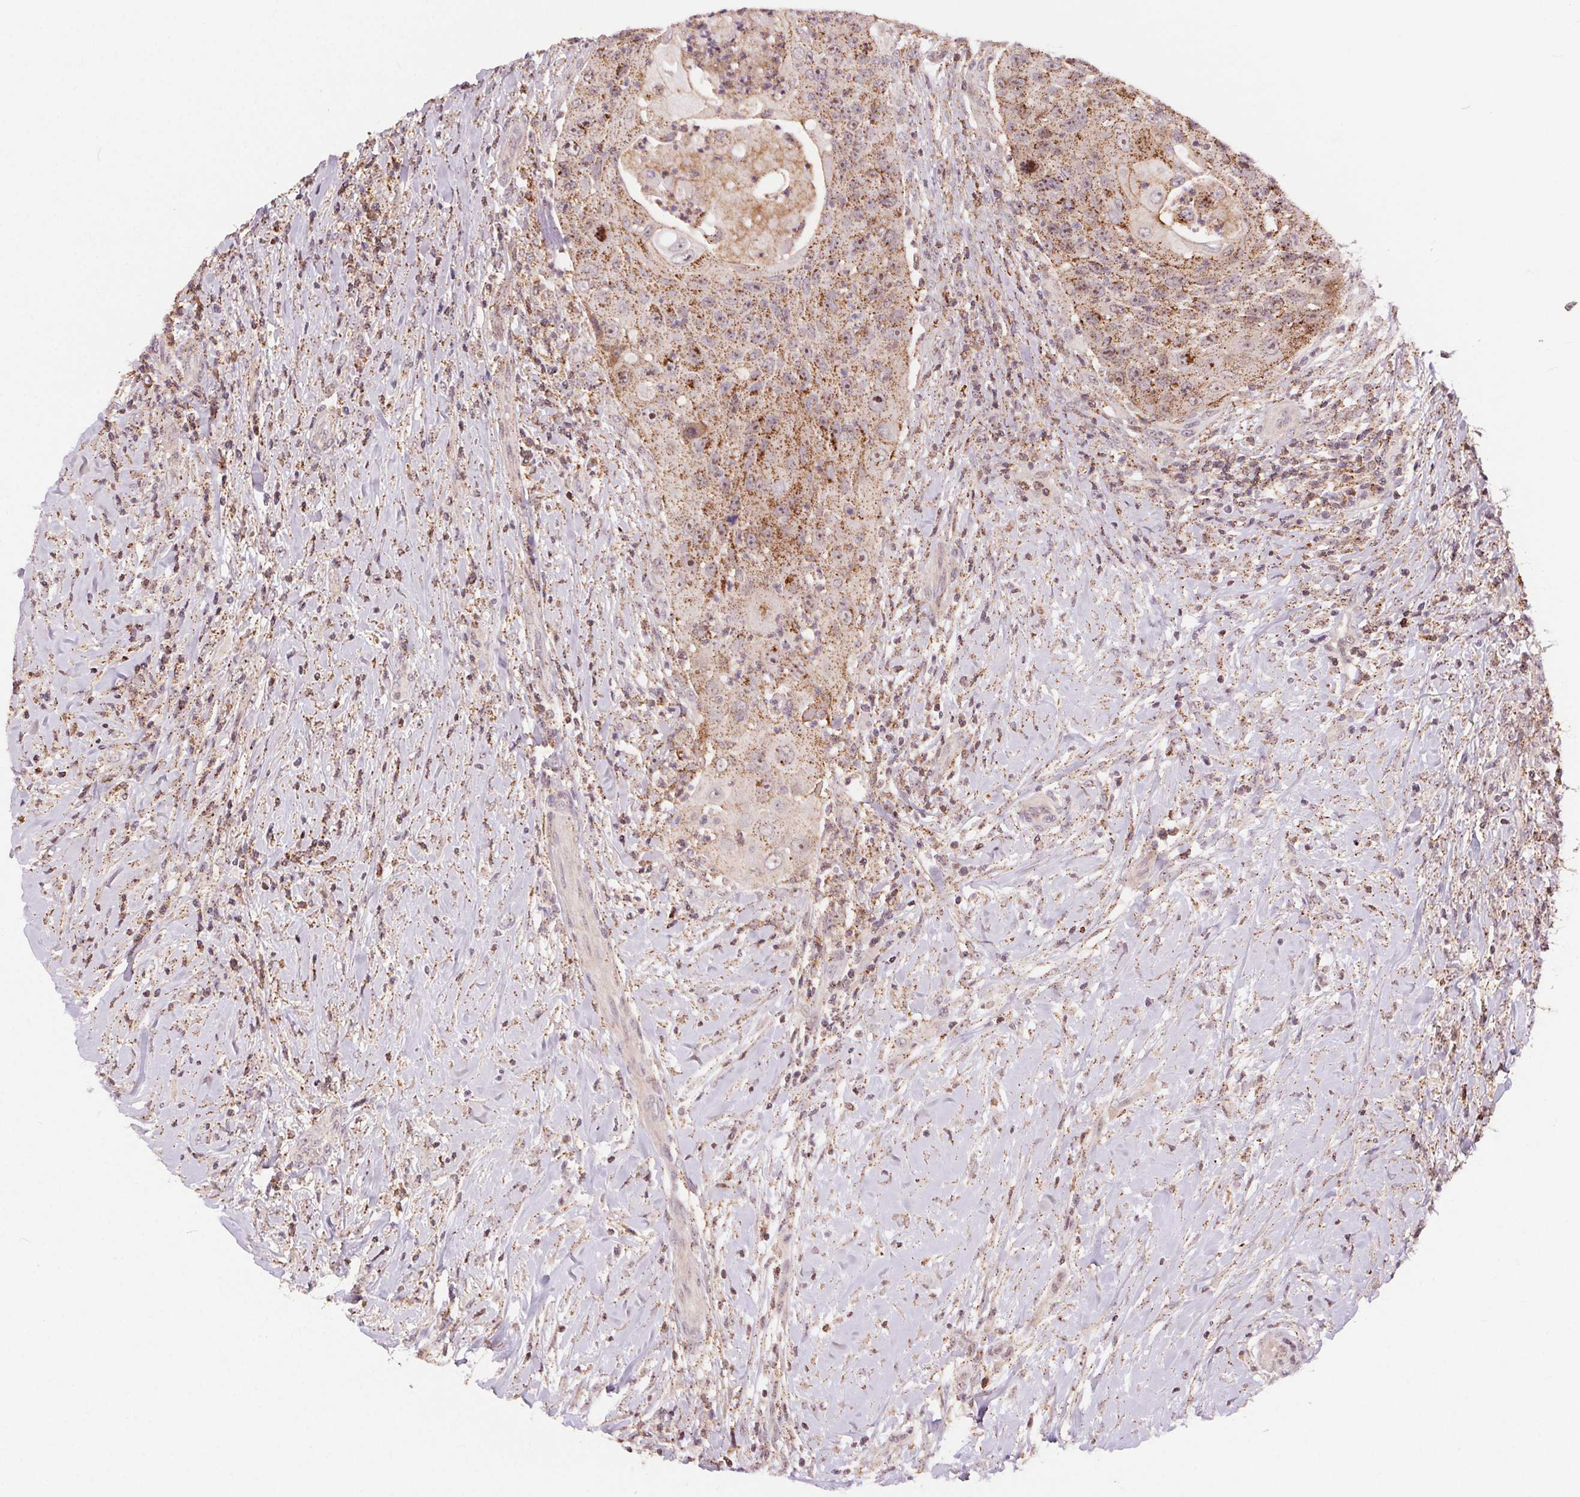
{"staining": {"intensity": "moderate", "quantity": ">75%", "location": "cytoplasmic/membranous"}, "tissue": "head and neck cancer", "cell_type": "Tumor cells", "image_type": "cancer", "snomed": [{"axis": "morphology", "description": "Squamous cell carcinoma, NOS"}, {"axis": "topography", "description": "Head-Neck"}], "caption": "An IHC histopathology image of tumor tissue is shown. Protein staining in brown highlights moderate cytoplasmic/membranous positivity in head and neck cancer within tumor cells. The staining was performed using DAB to visualize the protein expression in brown, while the nuclei were stained in blue with hematoxylin (Magnification: 20x).", "gene": "CHMP4B", "patient": {"sex": "male", "age": 69}}